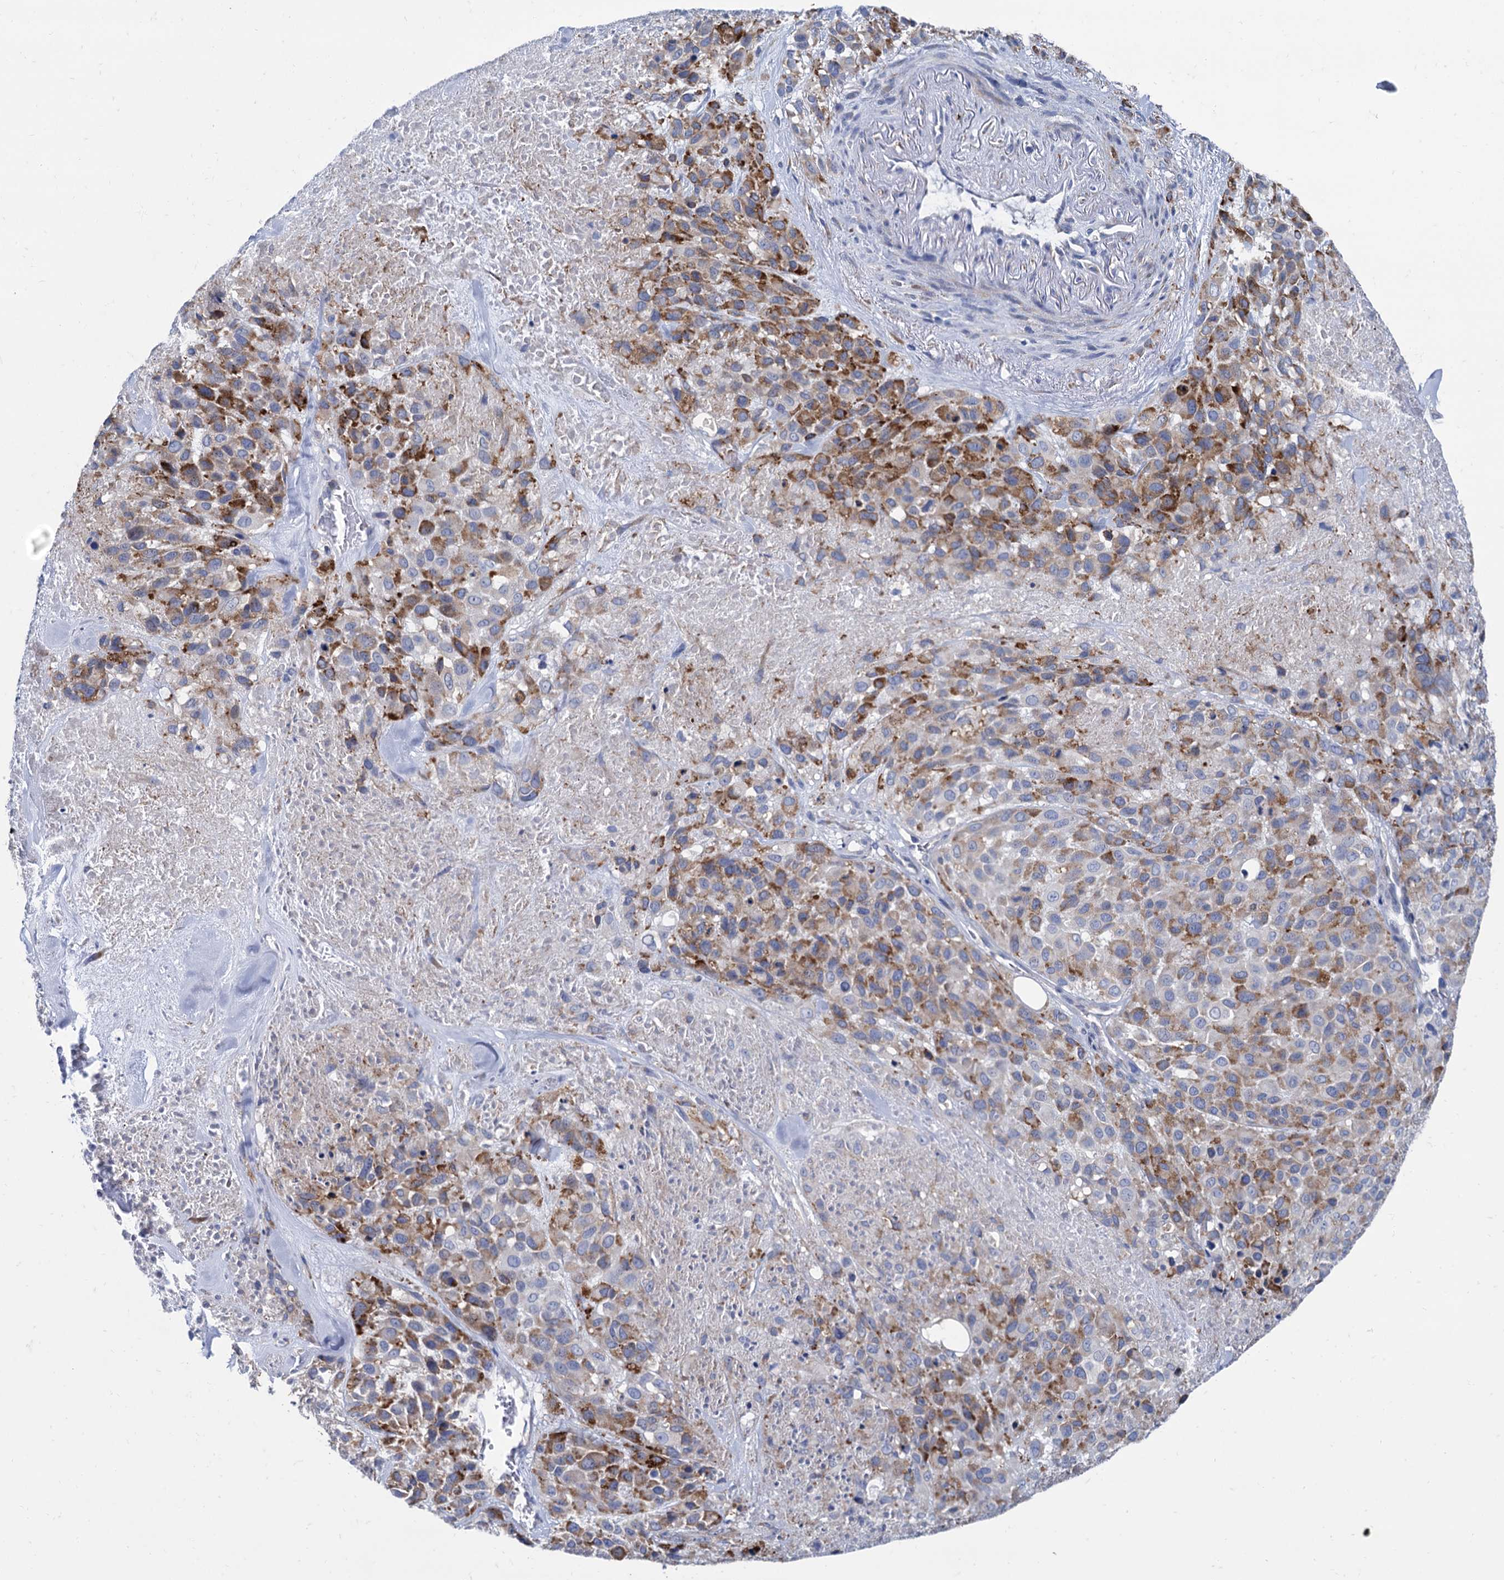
{"staining": {"intensity": "moderate", "quantity": ">75%", "location": "cytoplasmic/membranous"}, "tissue": "melanoma", "cell_type": "Tumor cells", "image_type": "cancer", "snomed": [{"axis": "morphology", "description": "Malignant melanoma, Metastatic site"}, {"axis": "topography", "description": "Skin"}], "caption": "The photomicrograph exhibits staining of malignant melanoma (metastatic site), revealing moderate cytoplasmic/membranous protein expression (brown color) within tumor cells.", "gene": "FOXR2", "patient": {"sex": "female", "age": 81}}